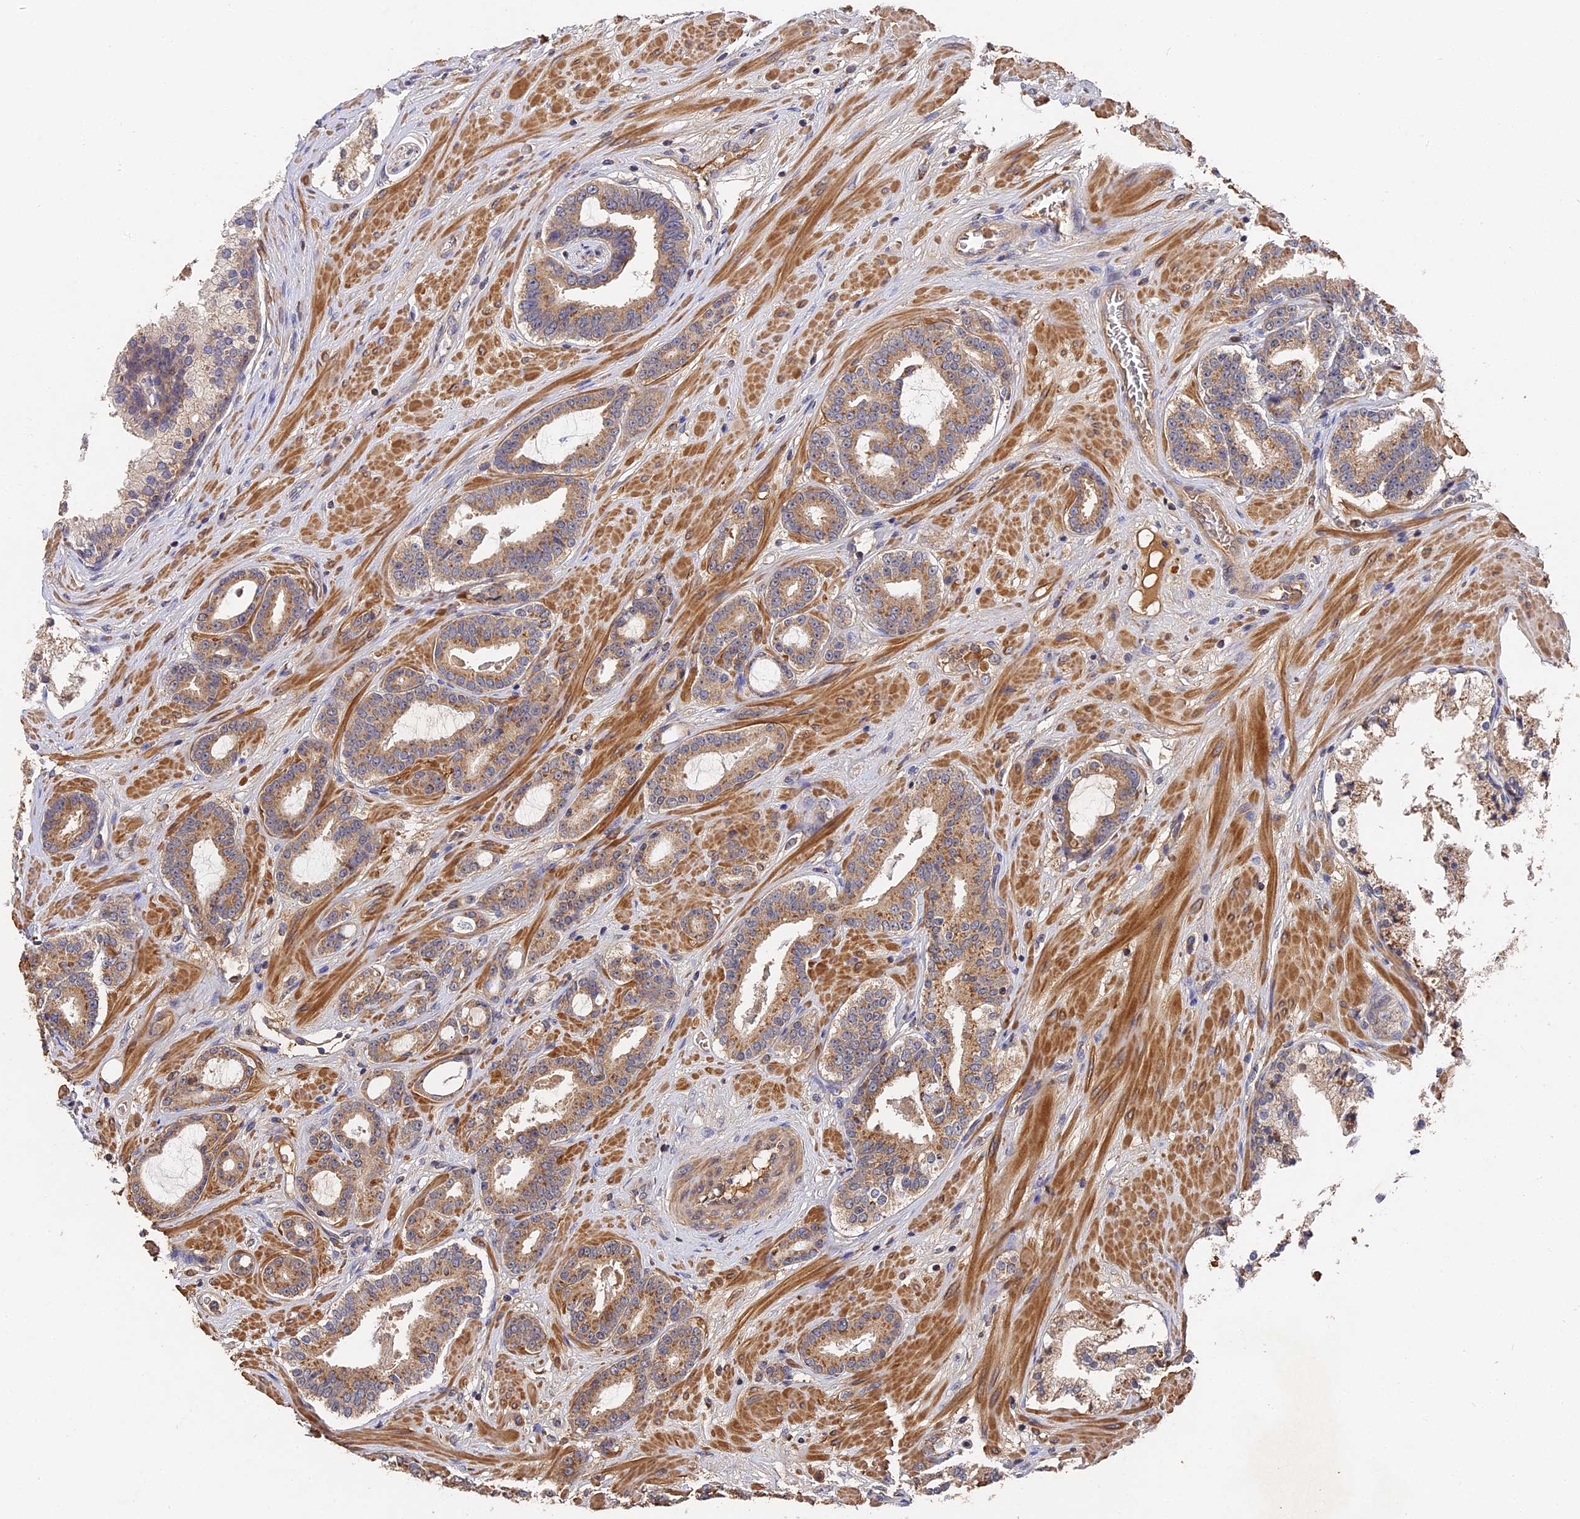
{"staining": {"intensity": "moderate", "quantity": ">75%", "location": "cytoplasmic/membranous"}, "tissue": "prostate cancer", "cell_type": "Tumor cells", "image_type": "cancer", "snomed": [{"axis": "morphology", "description": "Adenocarcinoma, High grade"}, {"axis": "topography", "description": "Prostate"}], "caption": "Immunohistochemical staining of prostate high-grade adenocarcinoma exhibits medium levels of moderate cytoplasmic/membranous protein positivity in about >75% of tumor cells. (DAB (3,3'-diaminobenzidine) IHC, brown staining for protein, blue staining for nuclei).", "gene": "DHRS11", "patient": {"sex": "male", "age": 58}}